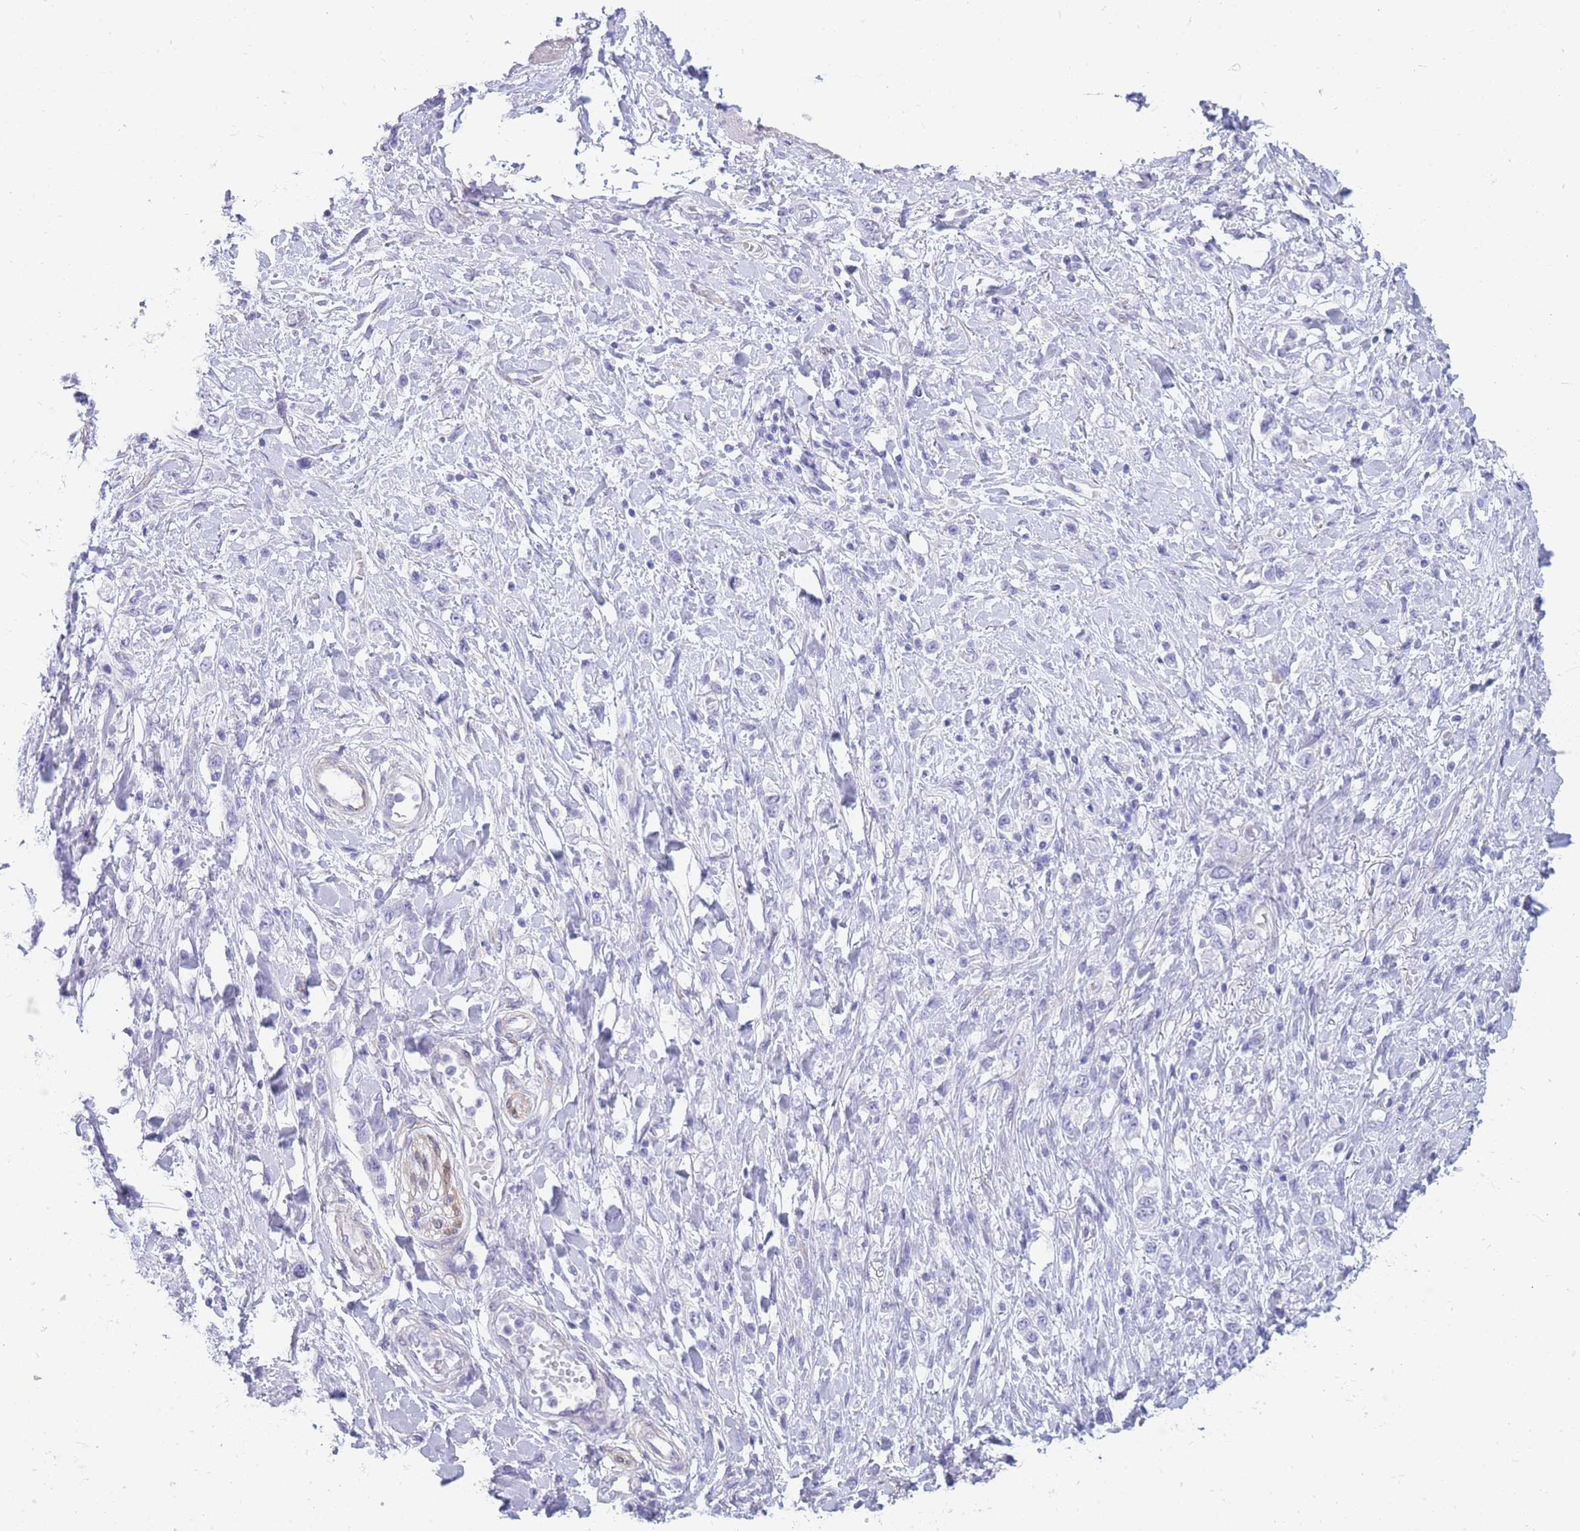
{"staining": {"intensity": "negative", "quantity": "none", "location": "none"}, "tissue": "stomach cancer", "cell_type": "Tumor cells", "image_type": "cancer", "snomed": [{"axis": "morphology", "description": "Adenocarcinoma, NOS"}, {"axis": "topography", "description": "Stomach"}], "caption": "A photomicrograph of stomach cancer stained for a protein shows no brown staining in tumor cells. (Stains: DAB immunohistochemistry (IHC) with hematoxylin counter stain, Microscopy: brightfield microscopy at high magnification).", "gene": "MTSS2", "patient": {"sex": "female", "age": 65}}